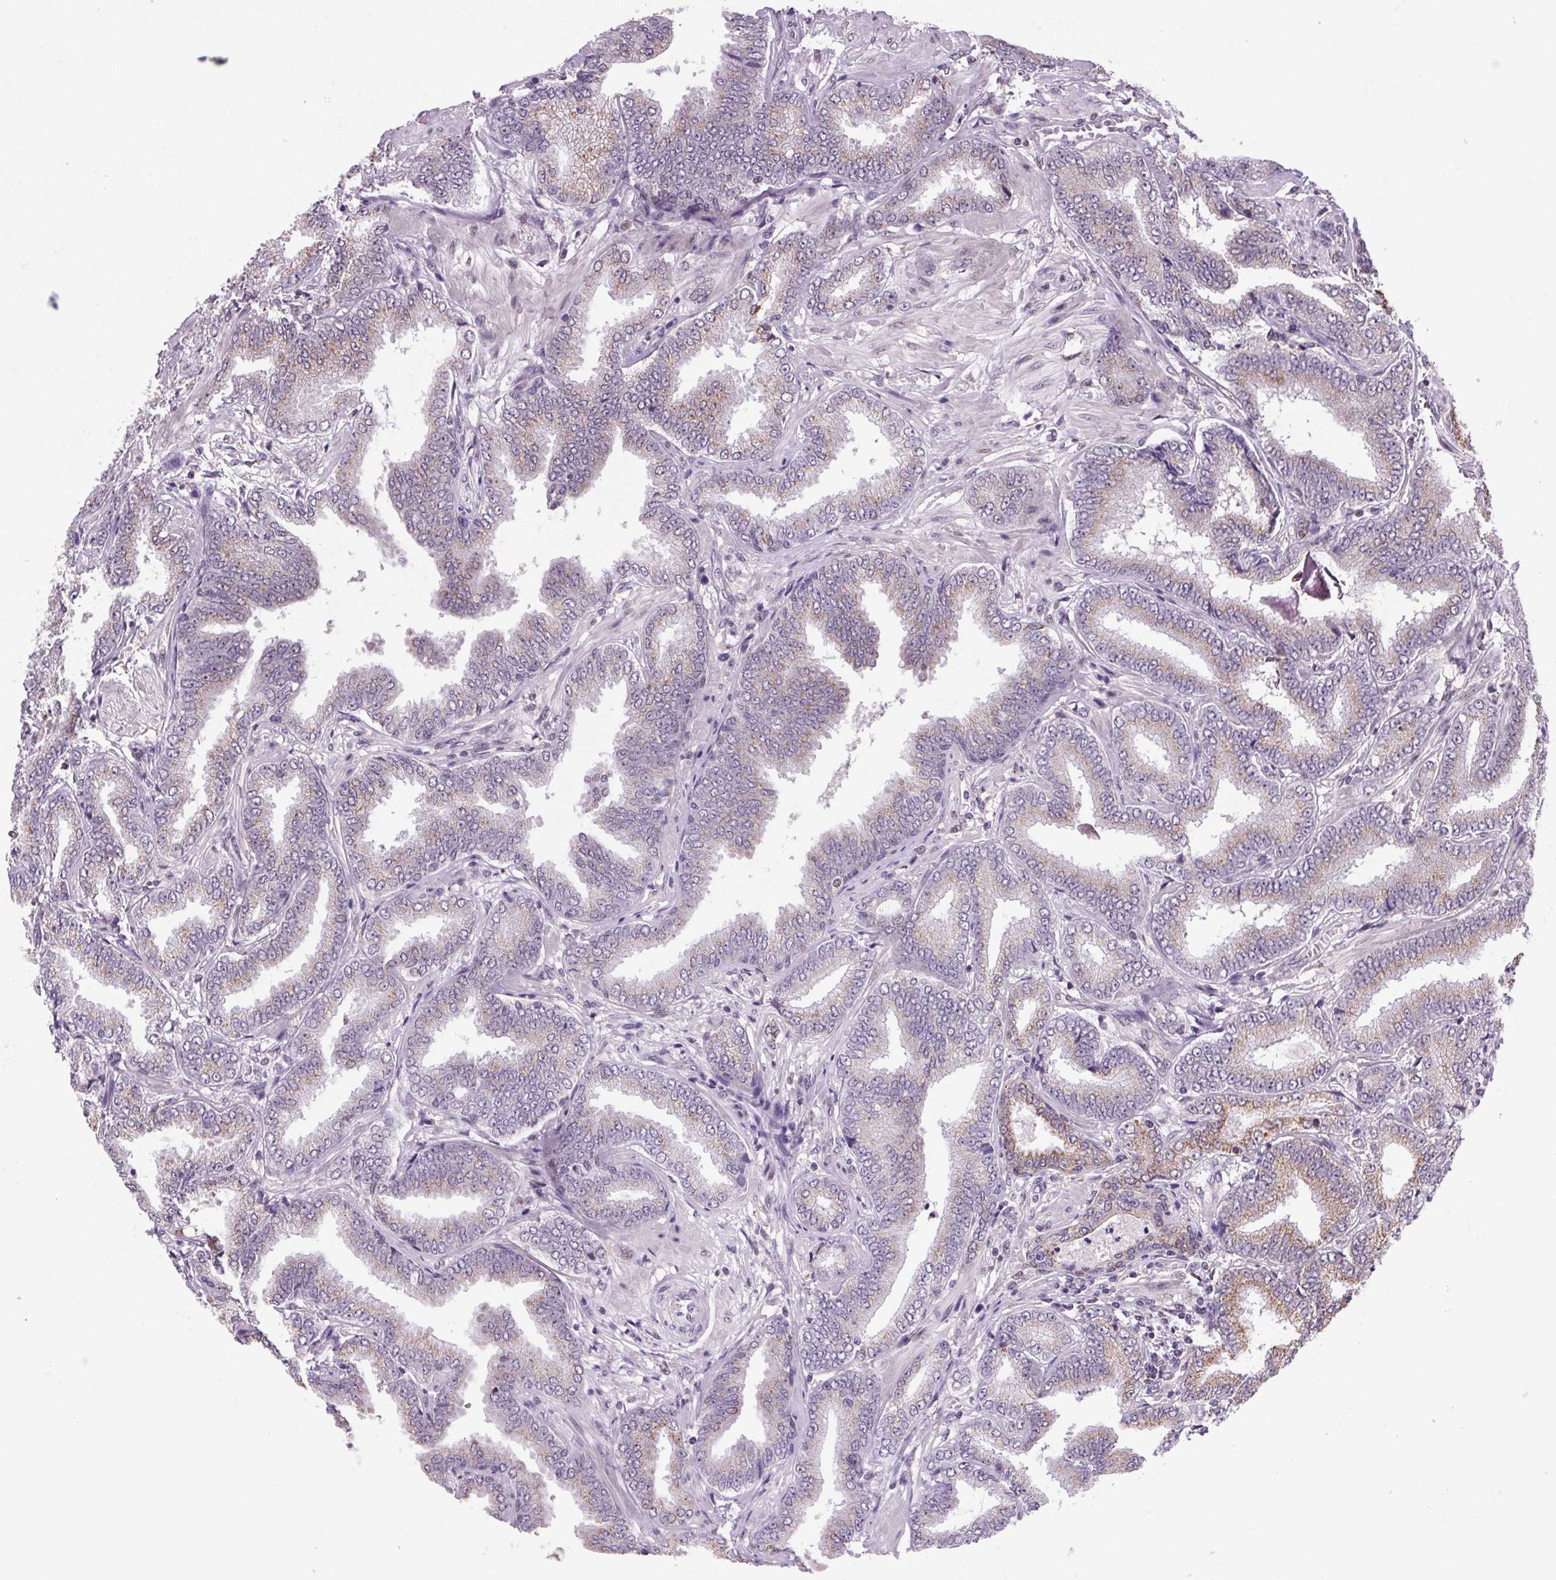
{"staining": {"intensity": "weak", "quantity": "<25%", "location": "cytoplasmic/membranous"}, "tissue": "prostate cancer", "cell_type": "Tumor cells", "image_type": "cancer", "snomed": [{"axis": "morphology", "description": "Adenocarcinoma, Low grade"}, {"axis": "topography", "description": "Prostate"}], "caption": "An immunohistochemistry (IHC) image of prostate cancer is shown. There is no staining in tumor cells of prostate cancer.", "gene": "AKR1E2", "patient": {"sex": "male", "age": 55}}